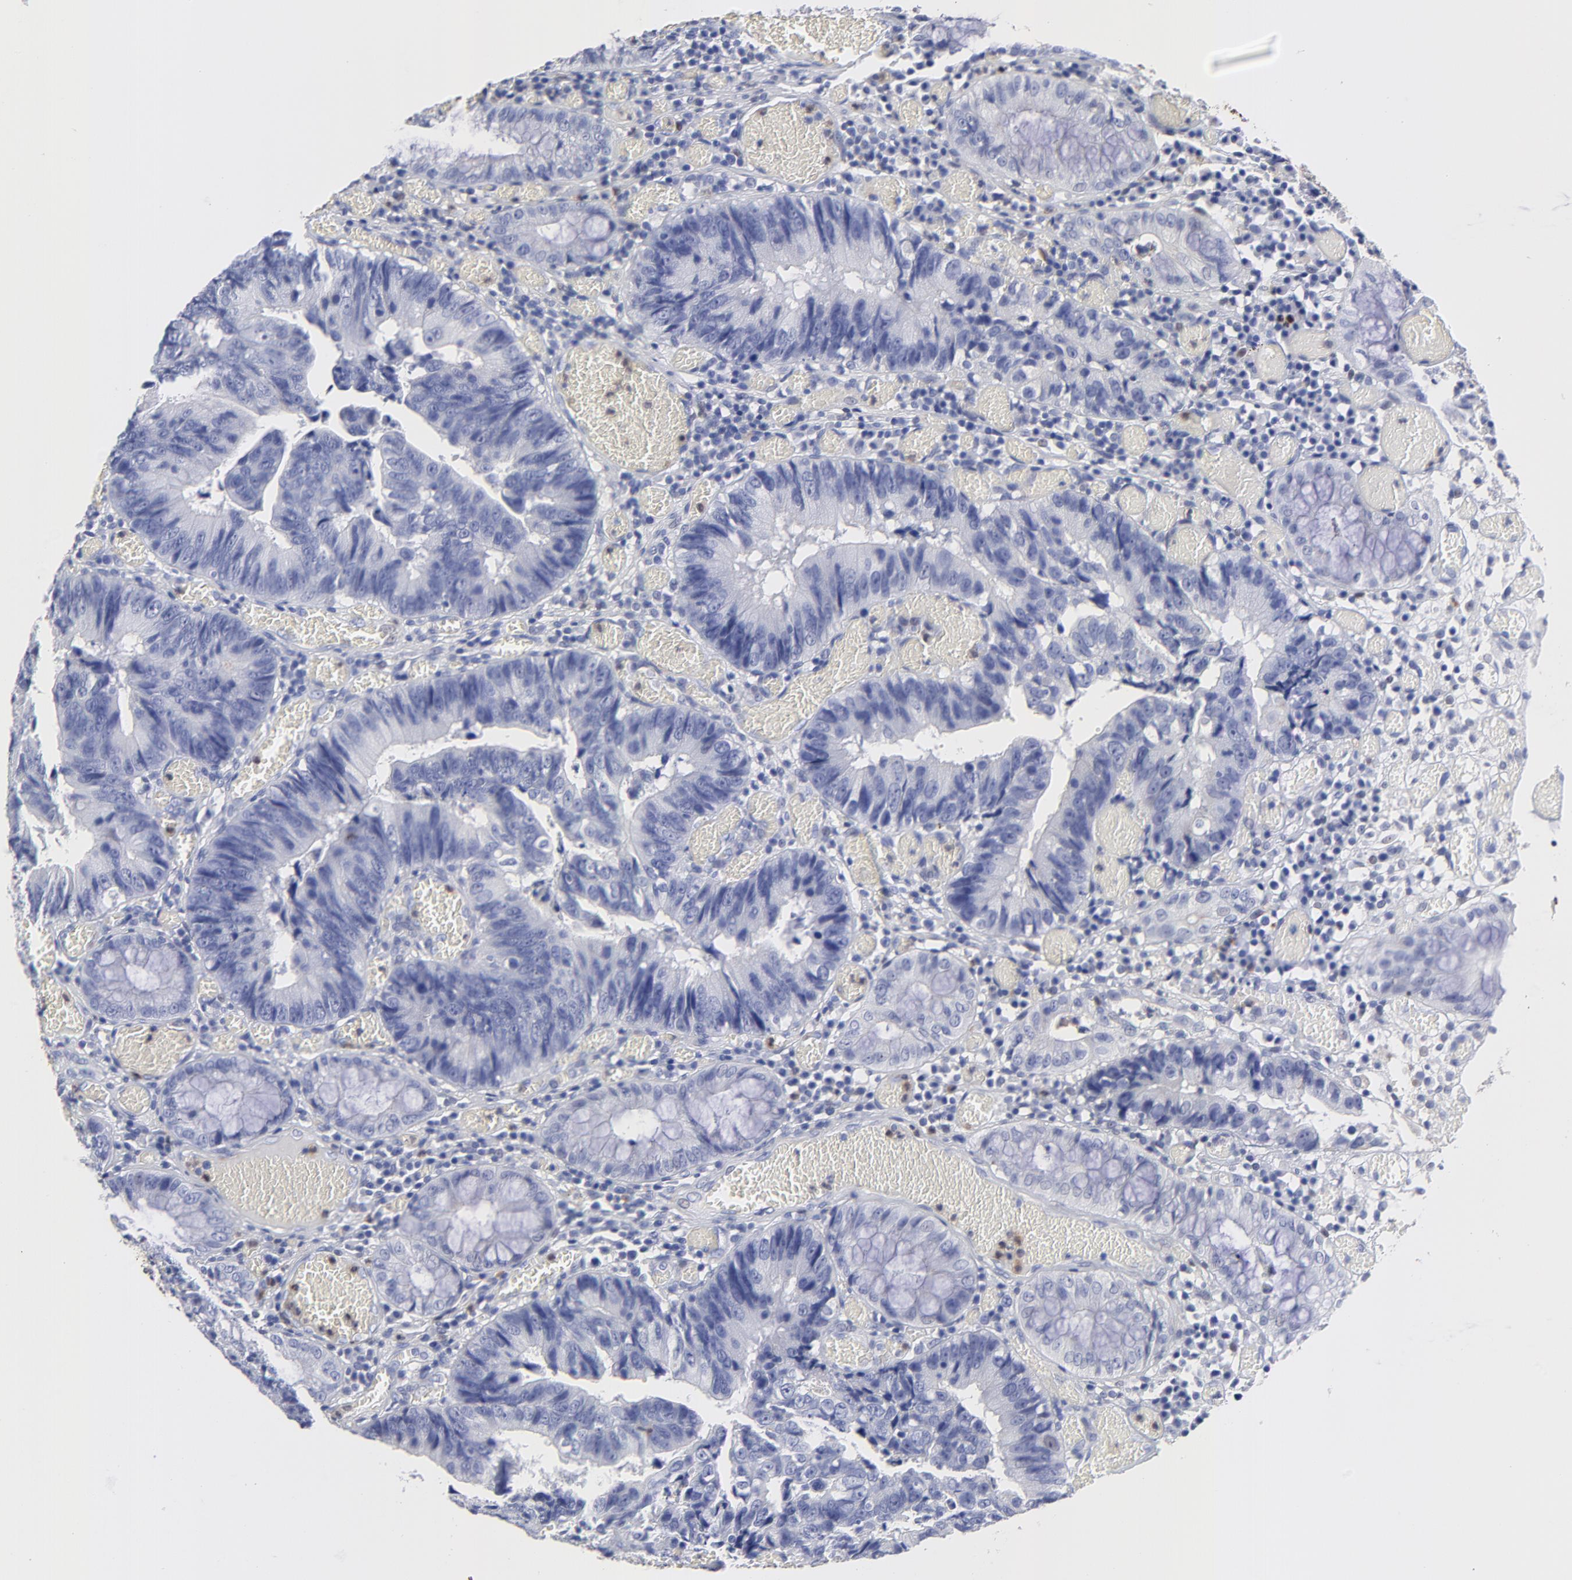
{"staining": {"intensity": "negative", "quantity": "none", "location": "none"}, "tissue": "colorectal cancer", "cell_type": "Tumor cells", "image_type": "cancer", "snomed": [{"axis": "morphology", "description": "Adenocarcinoma, NOS"}, {"axis": "topography", "description": "Rectum"}], "caption": "This is a micrograph of immunohistochemistry (IHC) staining of colorectal cancer, which shows no expression in tumor cells.", "gene": "SMARCA1", "patient": {"sex": "female", "age": 98}}